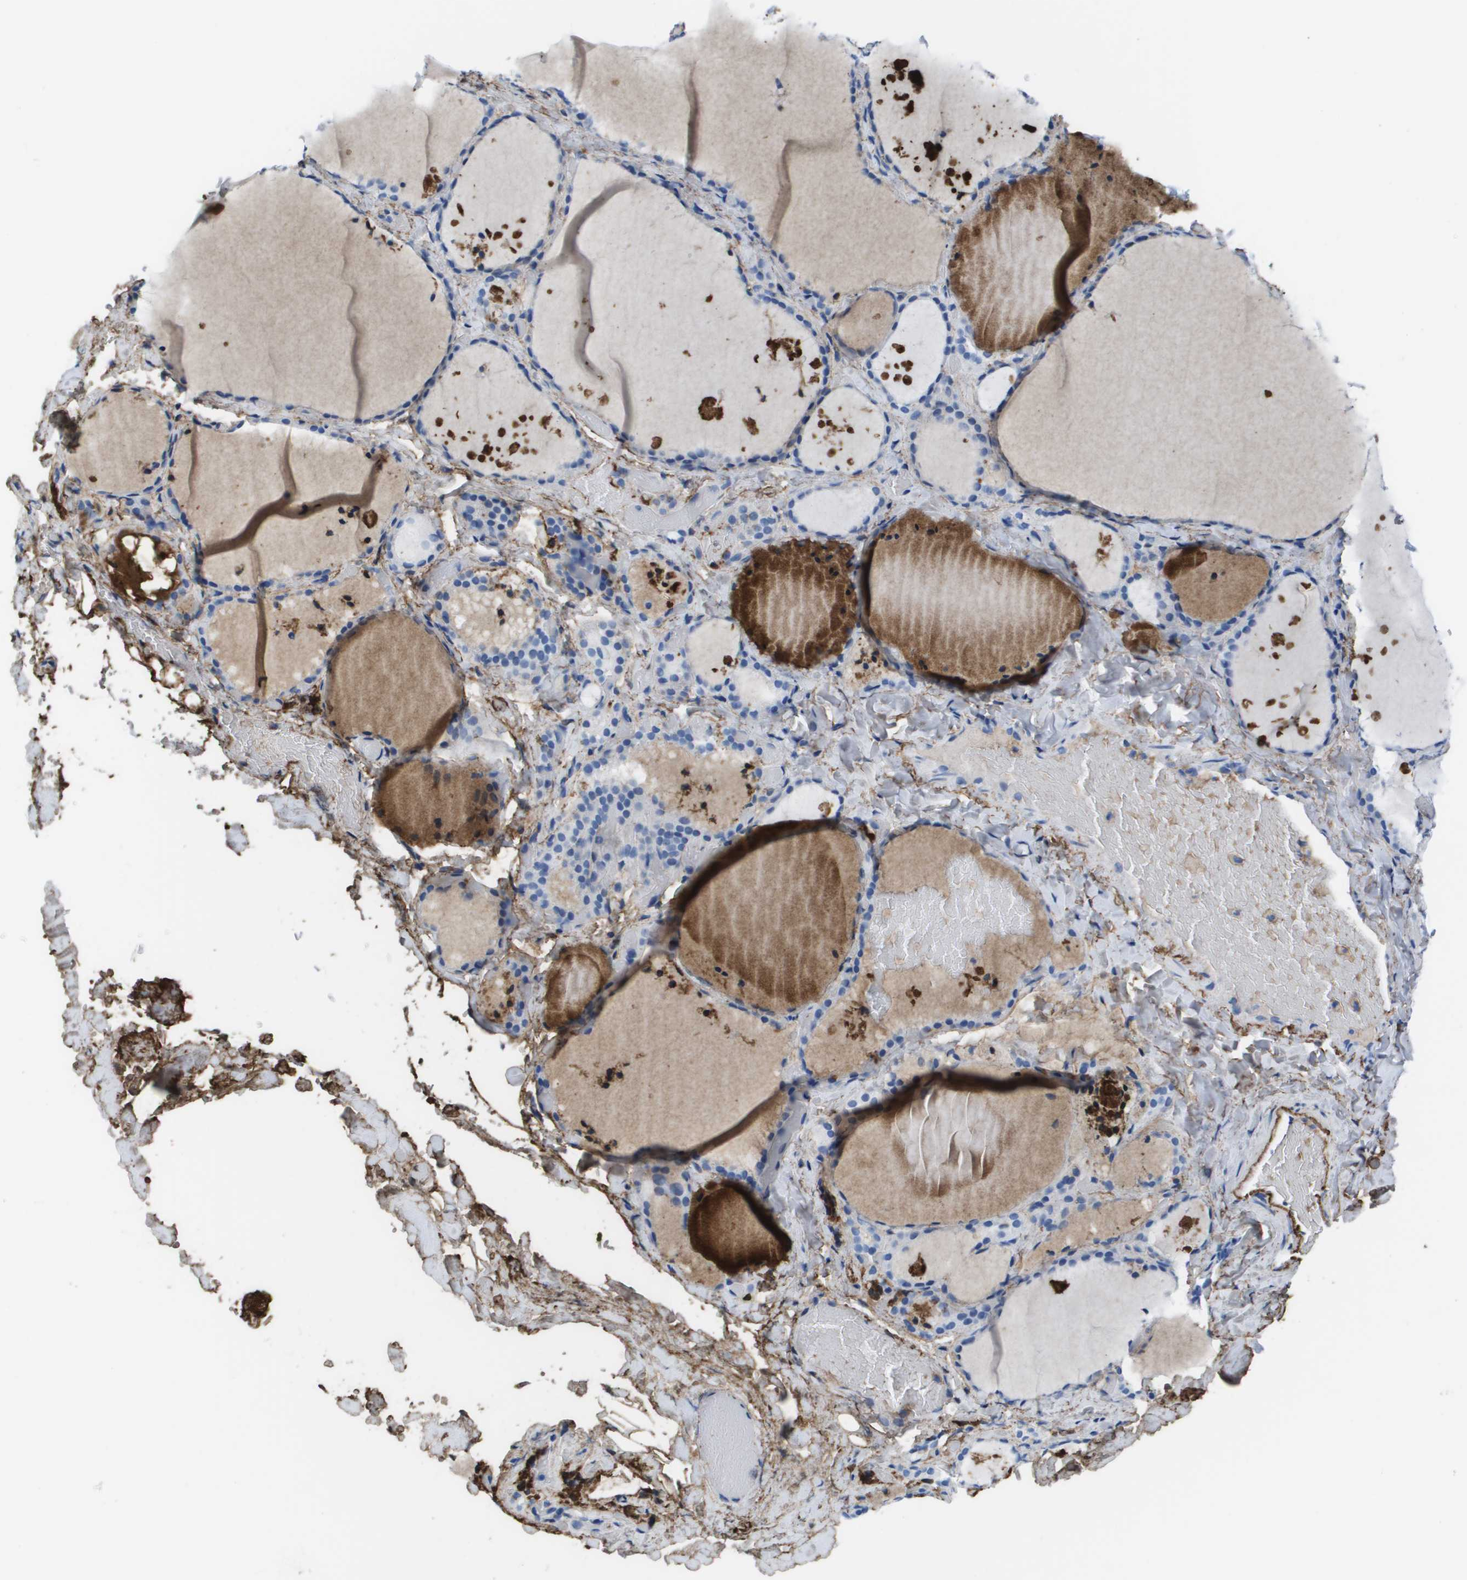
{"staining": {"intensity": "negative", "quantity": "none", "location": "none"}, "tissue": "thyroid gland", "cell_type": "Glandular cells", "image_type": "normal", "snomed": [{"axis": "morphology", "description": "Normal tissue, NOS"}, {"axis": "topography", "description": "Thyroid gland"}], "caption": "The immunohistochemistry image has no significant expression in glandular cells of thyroid gland. (IHC, brightfield microscopy, high magnification).", "gene": "VTN", "patient": {"sex": "female", "age": 44}}